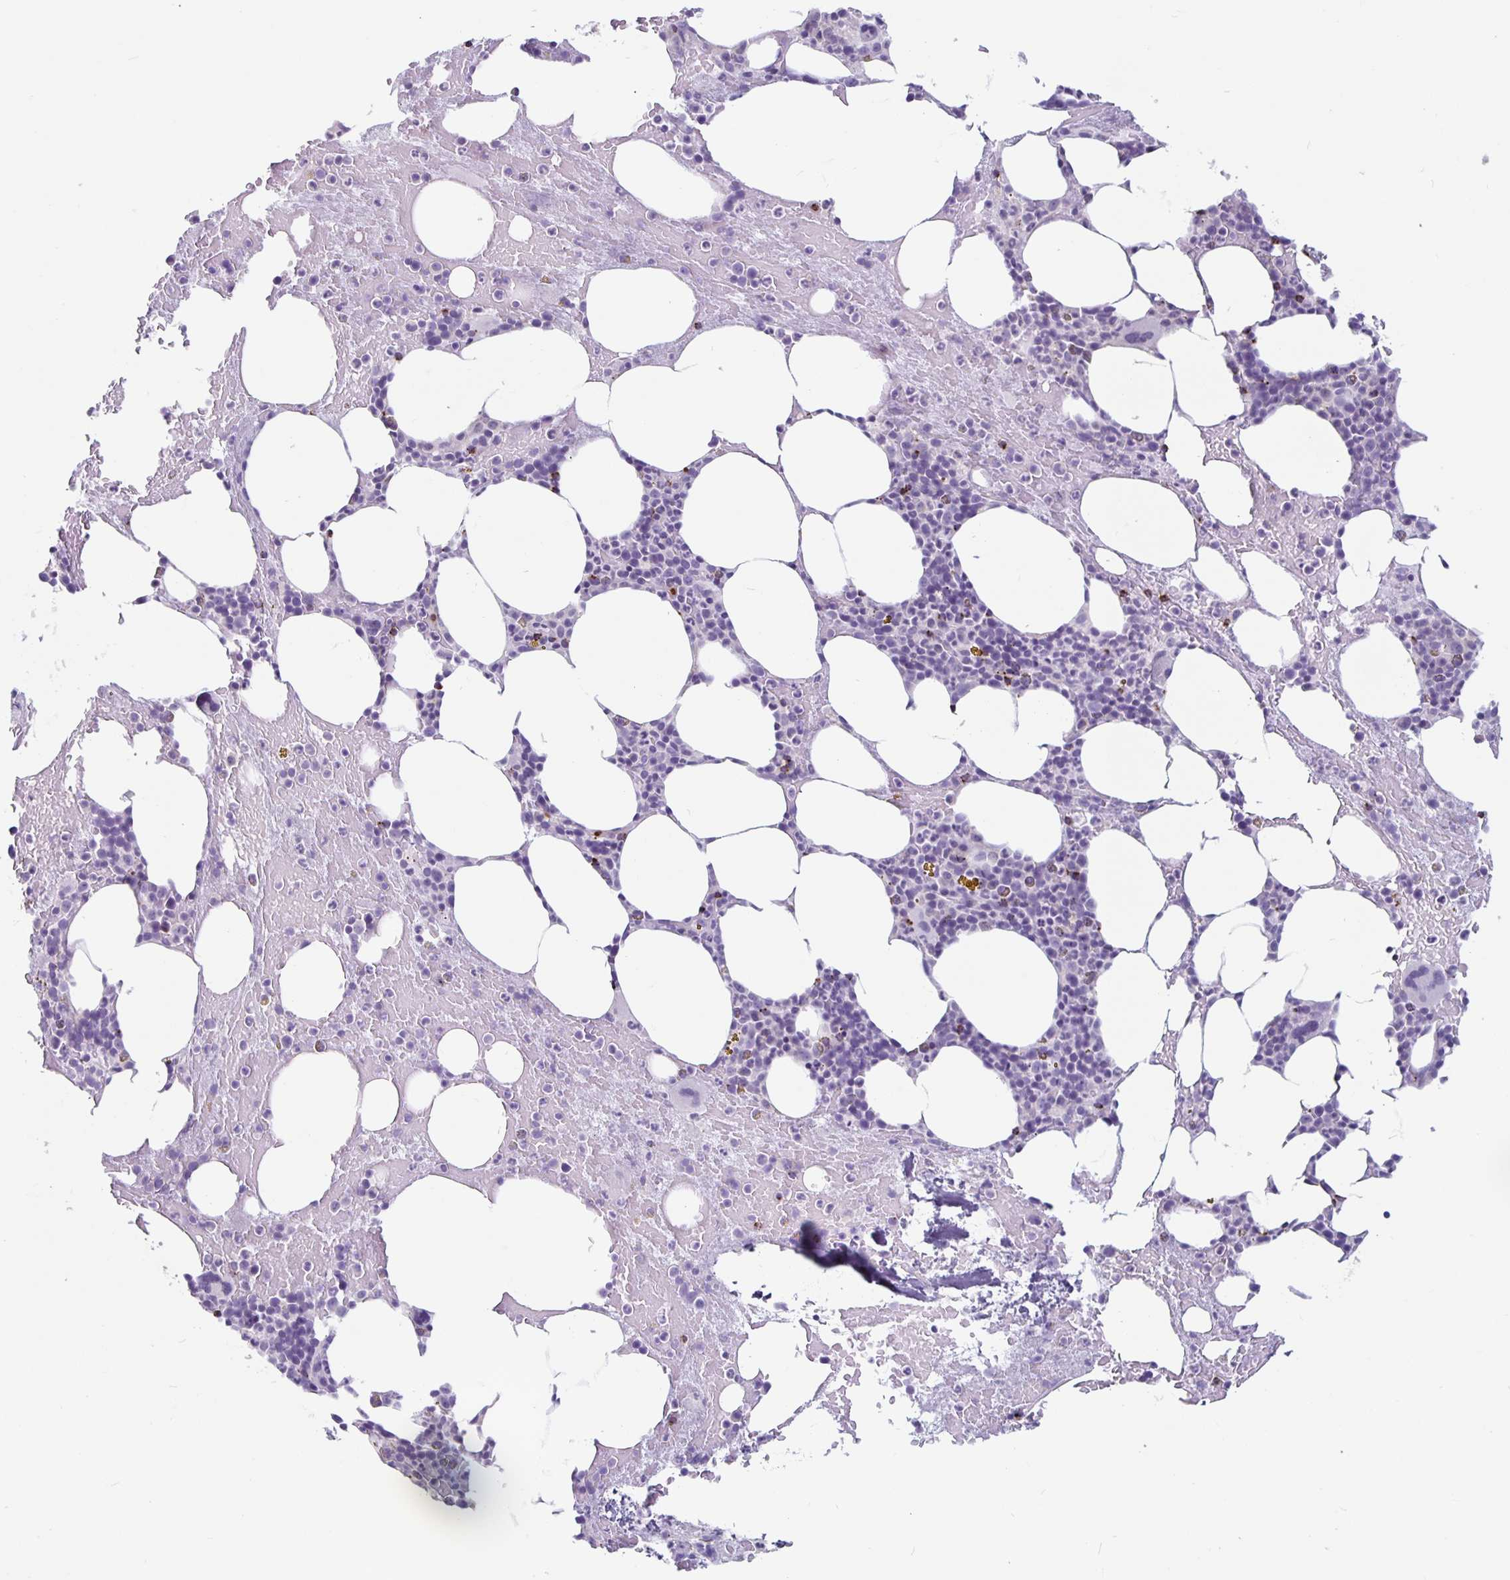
{"staining": {"intensity": "negative", "quantity": "none", "location": "none"}, "tissue": "bone marrow", "cell_type": "Hematopoietic cells", "image_type": "normal", "snomed": [{"axis": "morphology", "description": "Normal tissue, NOS"}, {"axis": "topography", "description": "Bone marrow"}], "caption": "Immunohistochemical staining of normal bone marrow displays no significant positivity in hematopoietic cells.", "gene": "GZMK", "patient": {"sex": "female", "age": 62}}